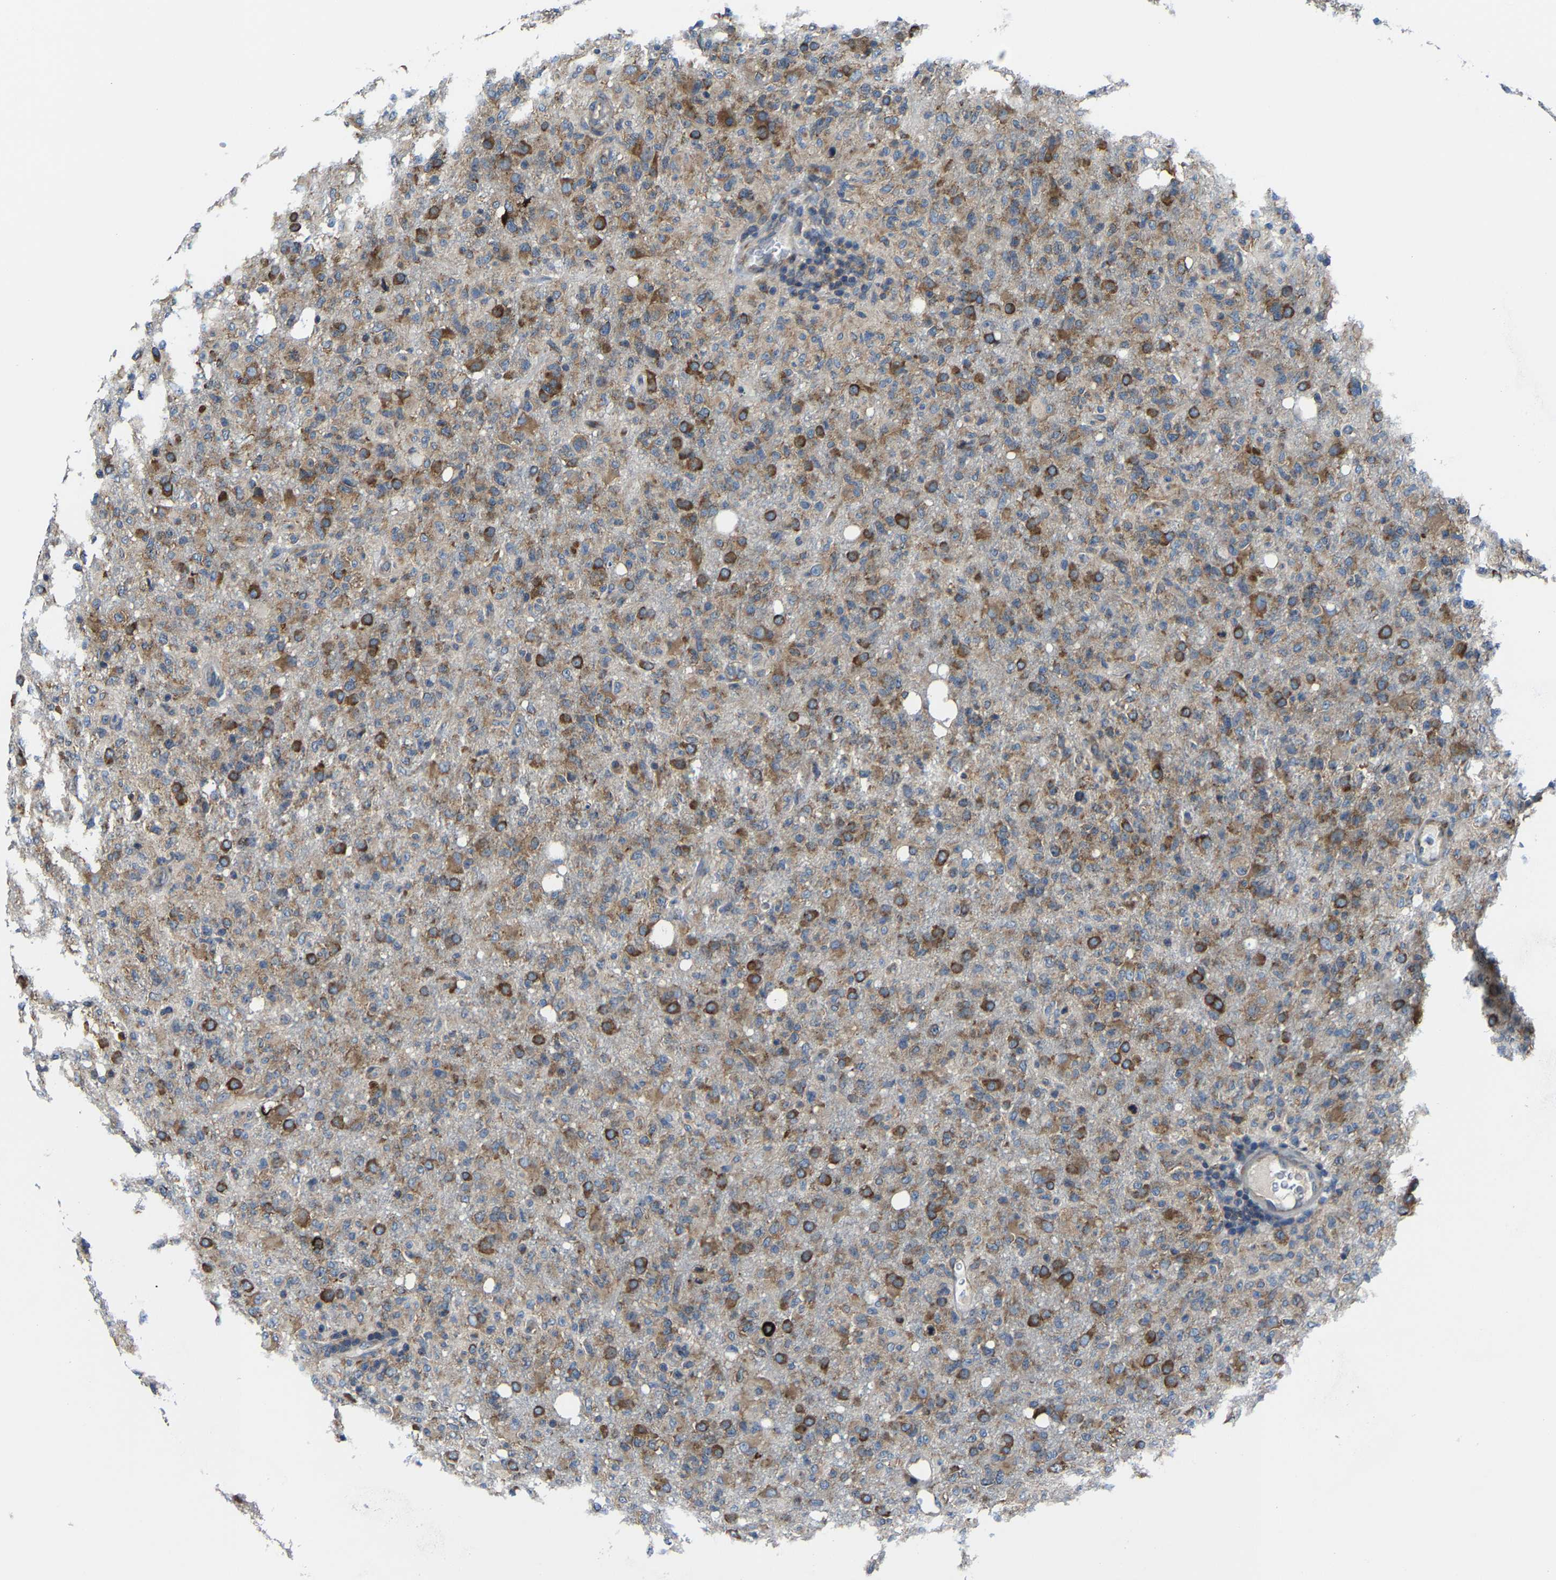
{"staining": {"intensity": "strong", "quantity": ">75%", "location": "cytoplasmic/membranous"}, "tissue": "glioma", "cell_type": "Tumor cells", "image_type": "cancer", "snomed": [{"axis": "morphology", "description": "Glioma, malignant, High grade"}, {"axis": "topography", "description": "Brain"}], "caption": "Strong cytoplasmic/membranous positivity is appreciated in about >75% of tumor cells in glioma.", "gene": "G3BP2", "patient": {"sex": "female", "age": 57}}